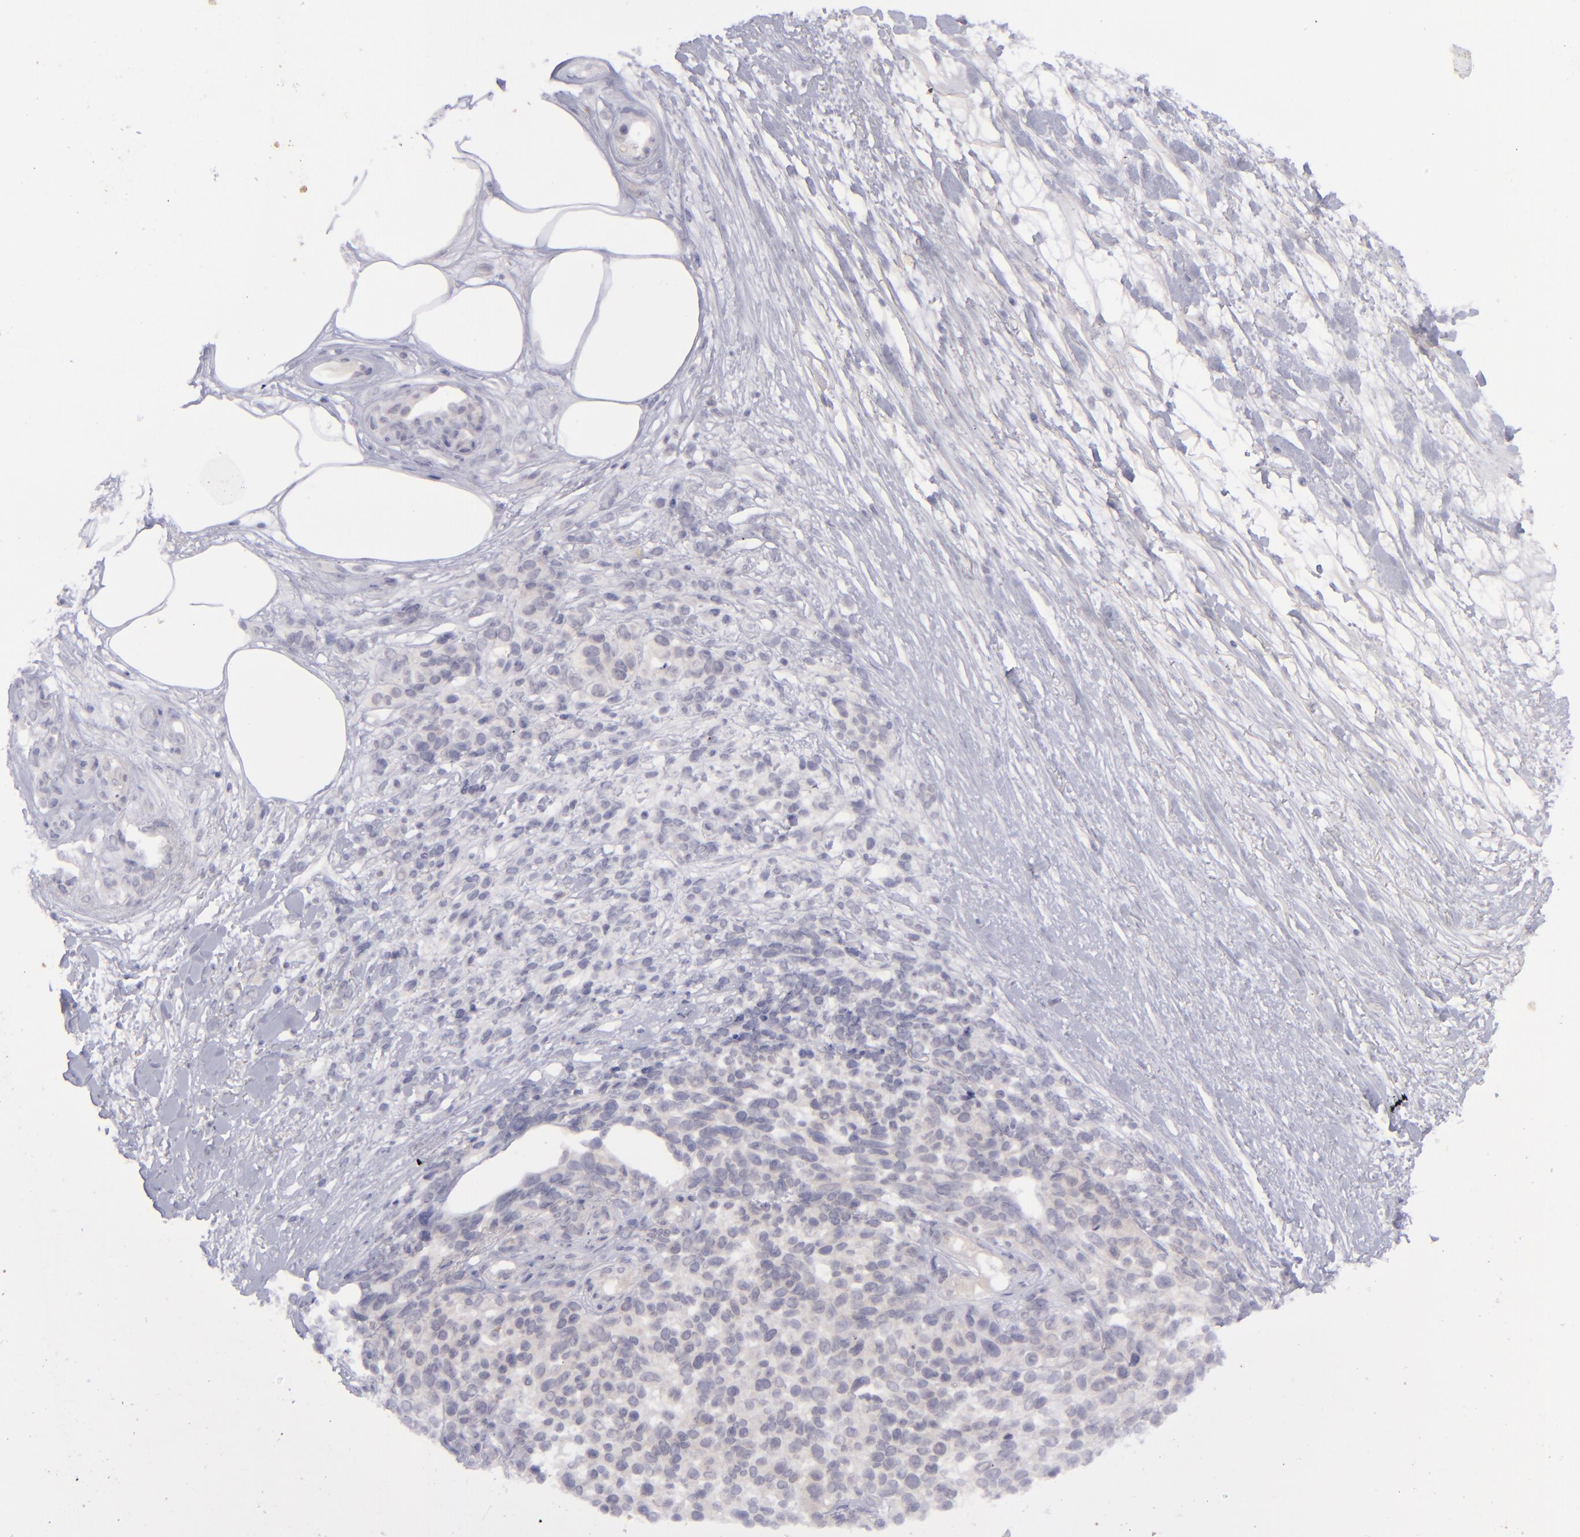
{"staining": {"intensity": "negative", "quantity": "none", "location": "none"}, "tissue": "melanoma", "cell_type": "Tumor cells", "image_type": "cancer", "snomed": [{"axis": "morphology", "description": "Malignant melanoma, NOS"}, {"axis": "topography", "description": "Skin"}], "caption": "Human malignant melanoma stained for a protein using IHC demonstrates no positivity in tumor cells.", "gene": "EVPL", "patient": {"sex": "female", "age": 85}}